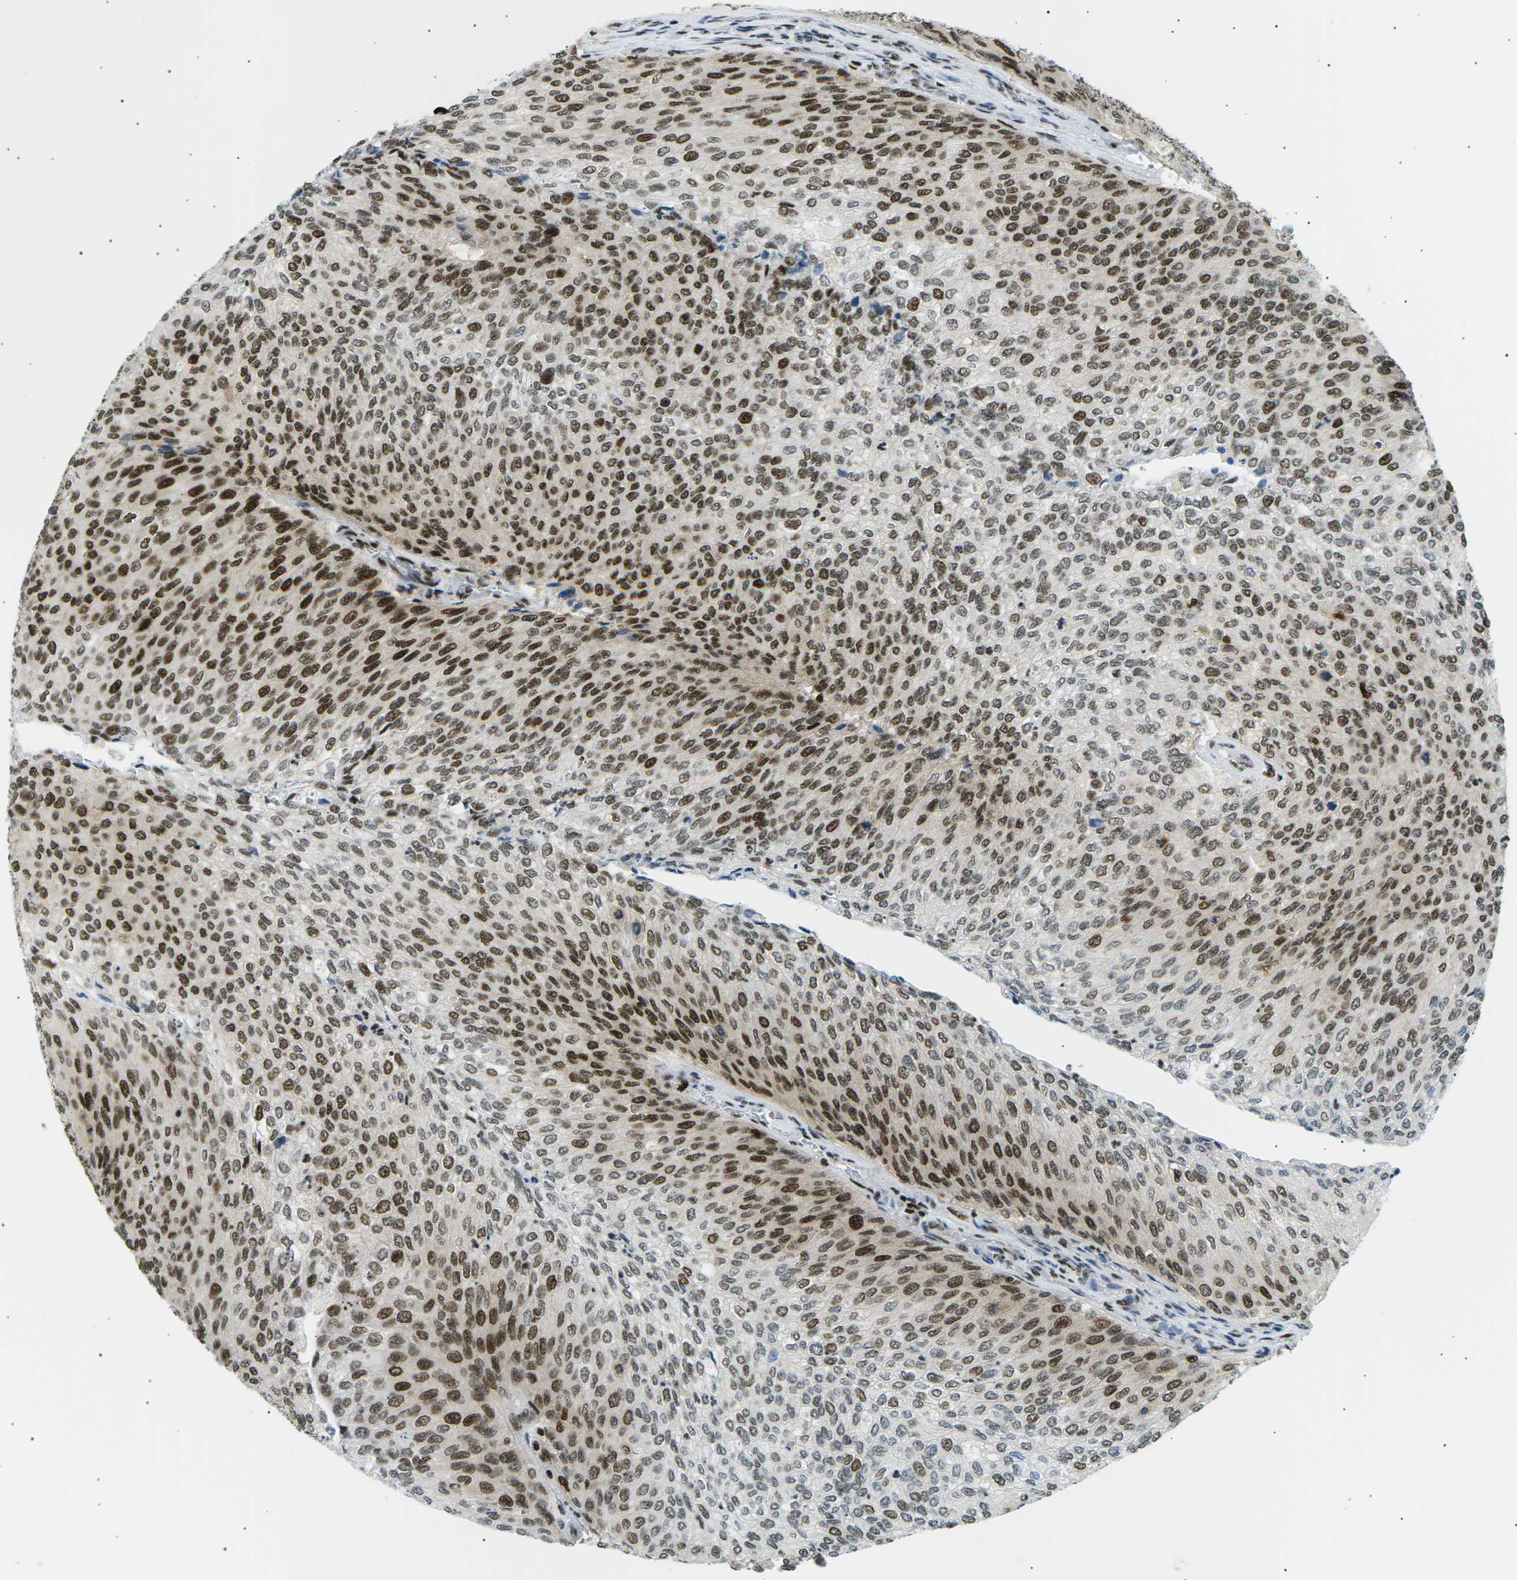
{"staining": {"intensity": "strong", "quantity": "25%-75%", "location": "nuclear"}, "tissue": "urothelial cancer", "cell_type": "Tumor cells", "image_type": "cancer", "snomed": [{"axis": "morphology", "description": "Urothelial carcinoma, Low grade"}, {"axis": "topography", "description": "Urinary bladder"}], "caption": "Tumor cells show high levels of strong nuclear expression in about 25%-75% of cells in urothelial cancer. Immunohistochemistry stains the protein of interest in brown and the nuclei are stained blue.", "gene": "RPA2", "patient": {"sex": "female", "age": 79}}